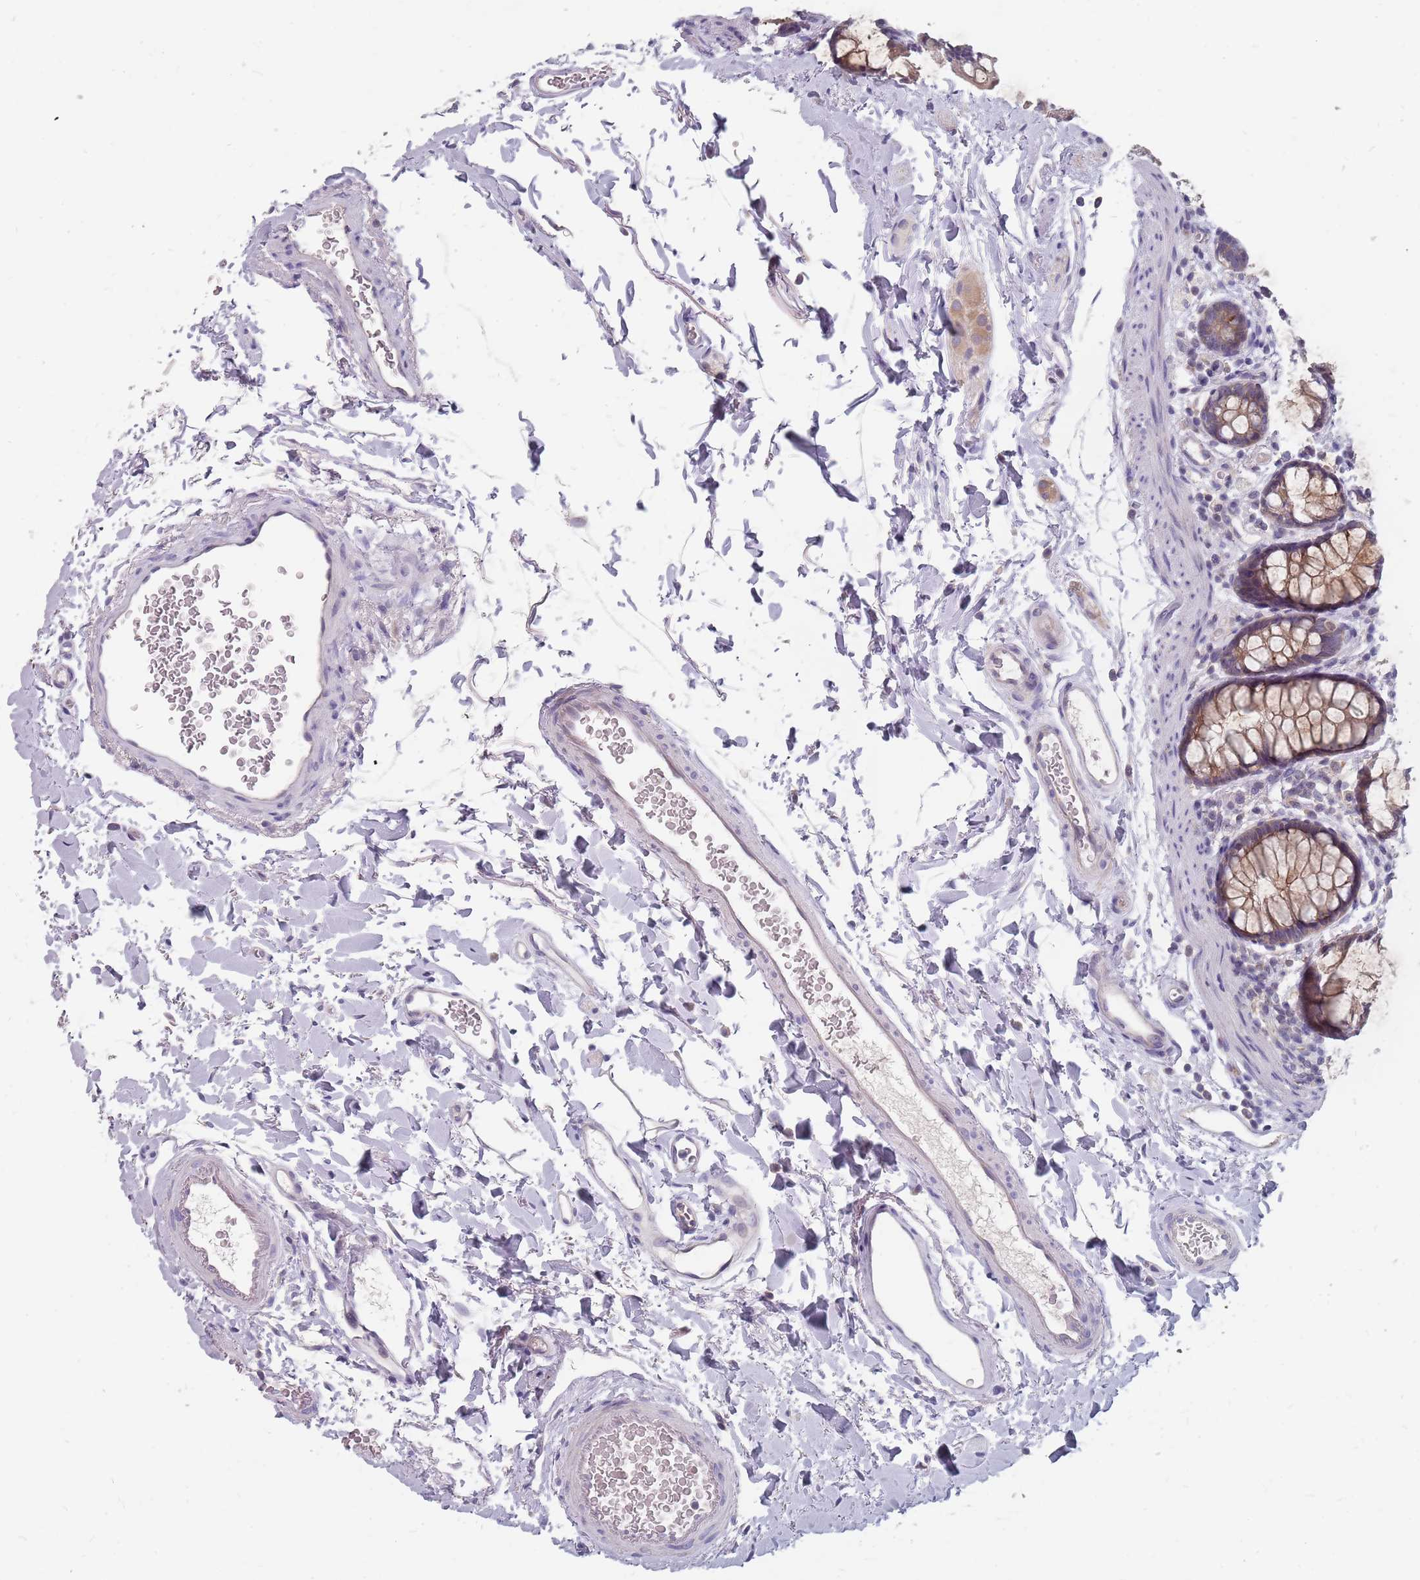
{"staining": {"intensity": "weak", "quantity": "25%-75%", "location": "cytoplasmic/membranous"}, "tissue": "rectum", "cell_type": "Glandular cells", "image_type": "normal", "snomed": [{"axis": "morphology", "description": "Normal tissue, NOS"}, {"axis": "topography", "description": "Rectum"}], "caption": "The micrograph shows immunohistochemical staining of normal rectum. There is weak cytoplasmic/membranous expression is identified in approximately 25%-75% of glandular cells.", "gene": "CMTR2", "patient": {"sex": "female", "age": 65}}